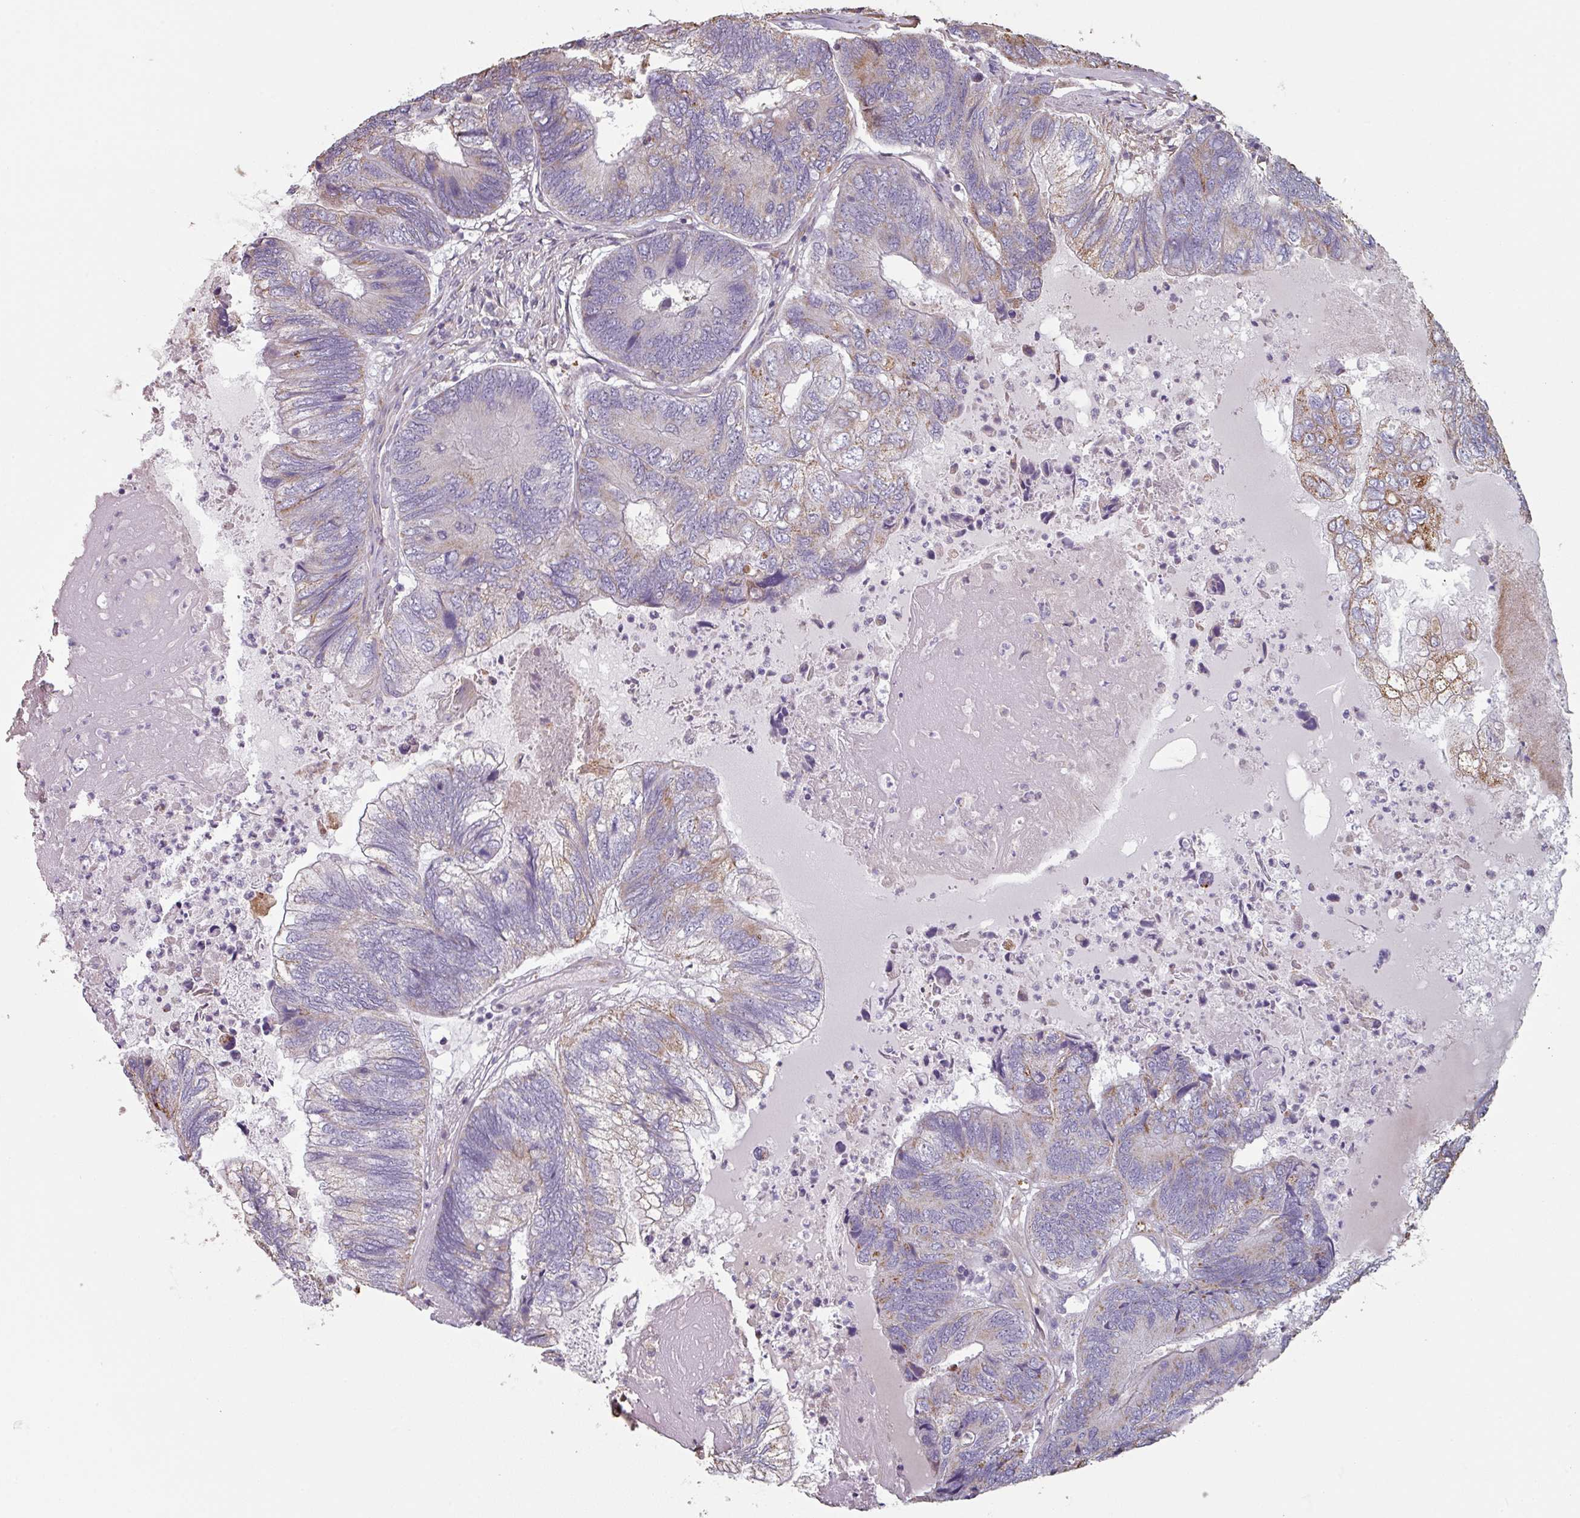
{"staining": {"intensity": "negative", "quantity": "none", "location": "none"}, "tissue": "colorectal cancer", "cell_type": "Tumor cells", "image_type": "cancer", "snomed": [{"axis": "morphology", "description": "Adenocarcinoma, NOS"}, {"axis": "topography", "description": "Colon"}], "caption": "Immunohistochemistry (IHC) image of neoplastic tissue: colorectal cancer (adenocarcinoma) stained with DAB shows no significant protein positivity in tumor cells.", "gene": "GSTA4", "patient": {"sex": "female", "age": 67}}